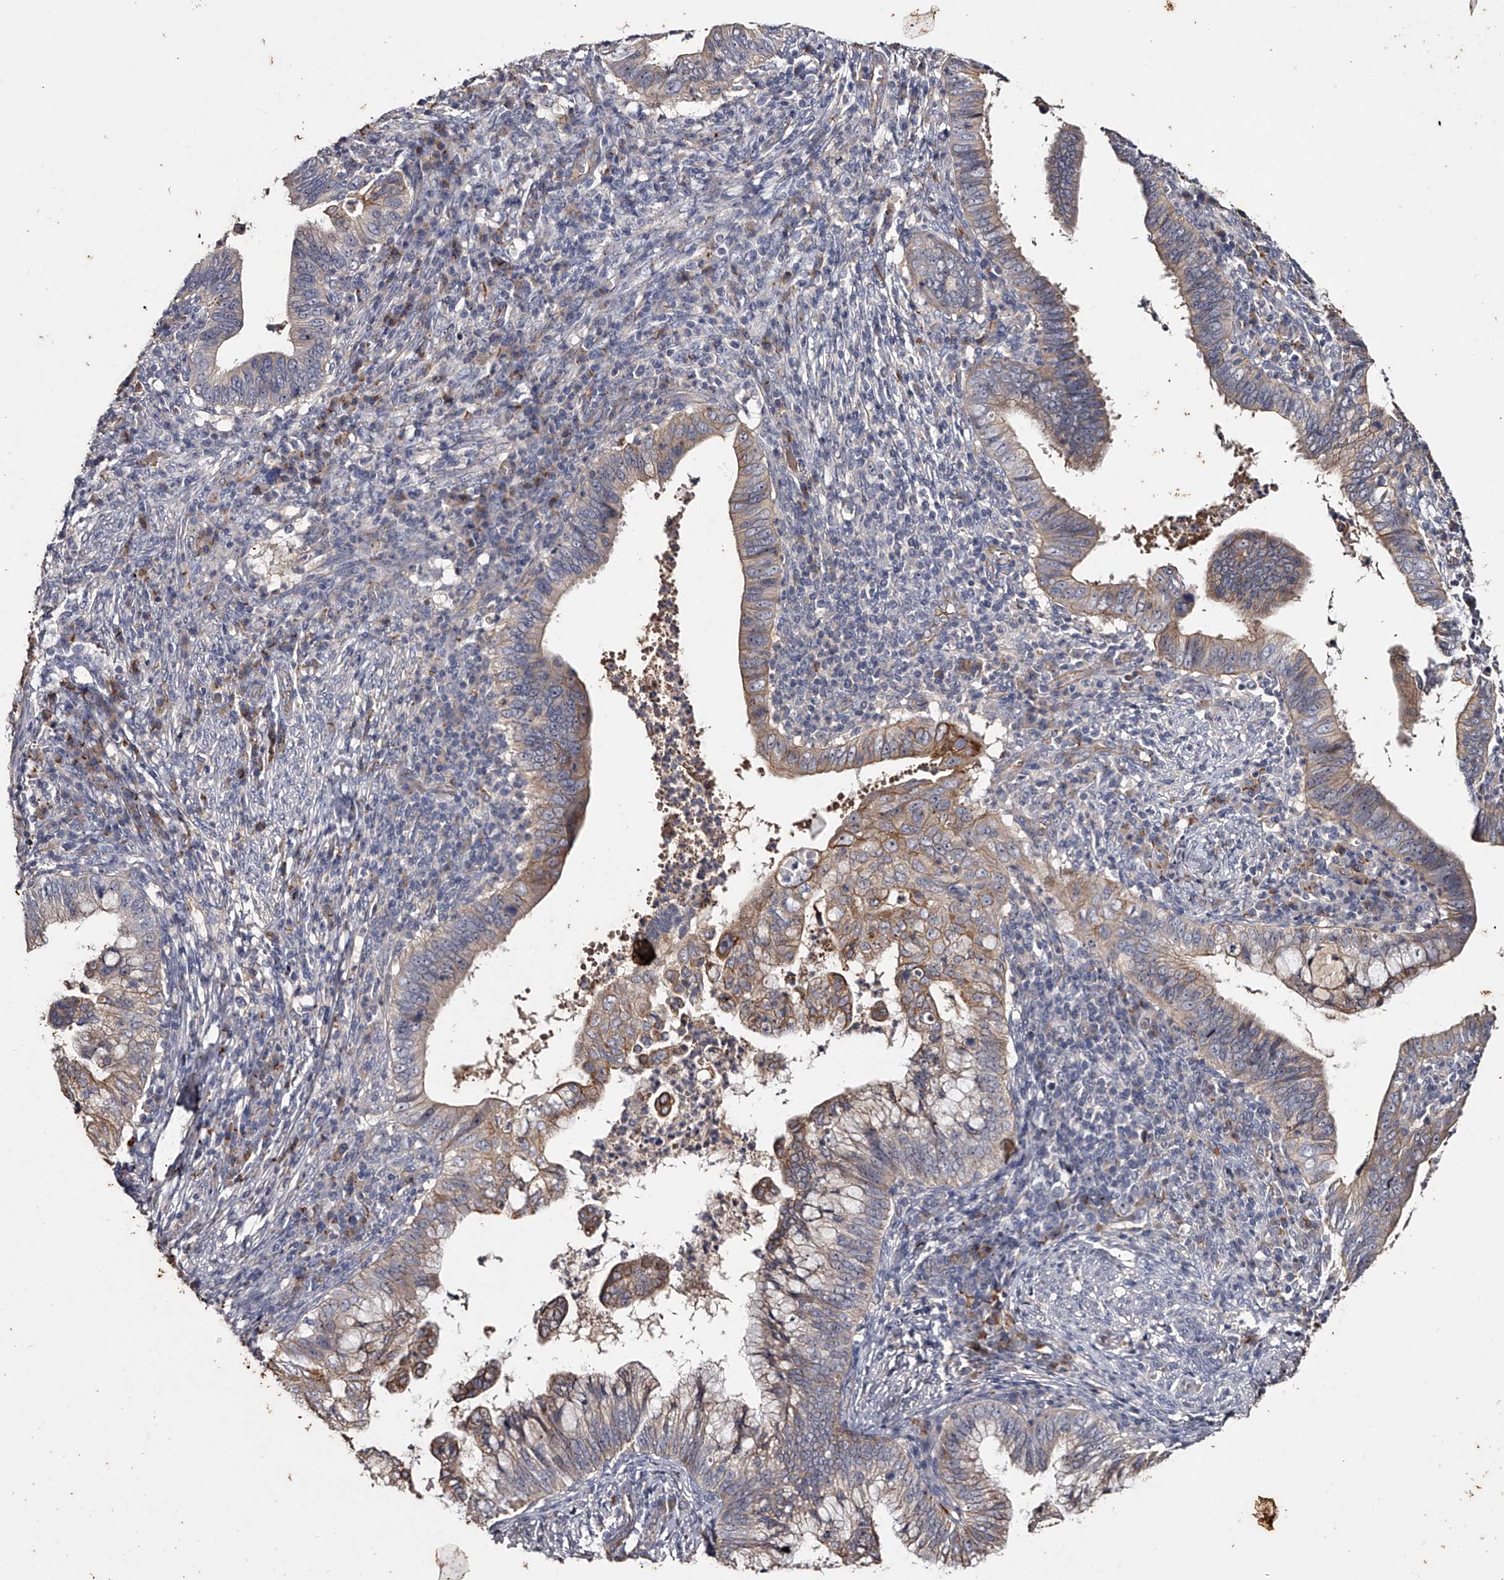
{"staining": {"intensity": "moderate", "quantity": "25%-75%", "location": "cytoplasmic/membranous"}, "tissue": "cervical cancer", "cell_type": "Tumor cells", "image_type": "cancer", "snomed": [{"axis": "morphology", "description": "Adenocarcinoma, NOS"}, {"axis": "topography", "description": "Cervix"}], "caption": "Tumor cells reveal medium levels of moderate cytoplasmic/membranous expression in approximately 25%-75% of cells in adenocarcinoma (cervical).", "gene": "MDN1", "patient": {"sex": "female", "age": 36}}